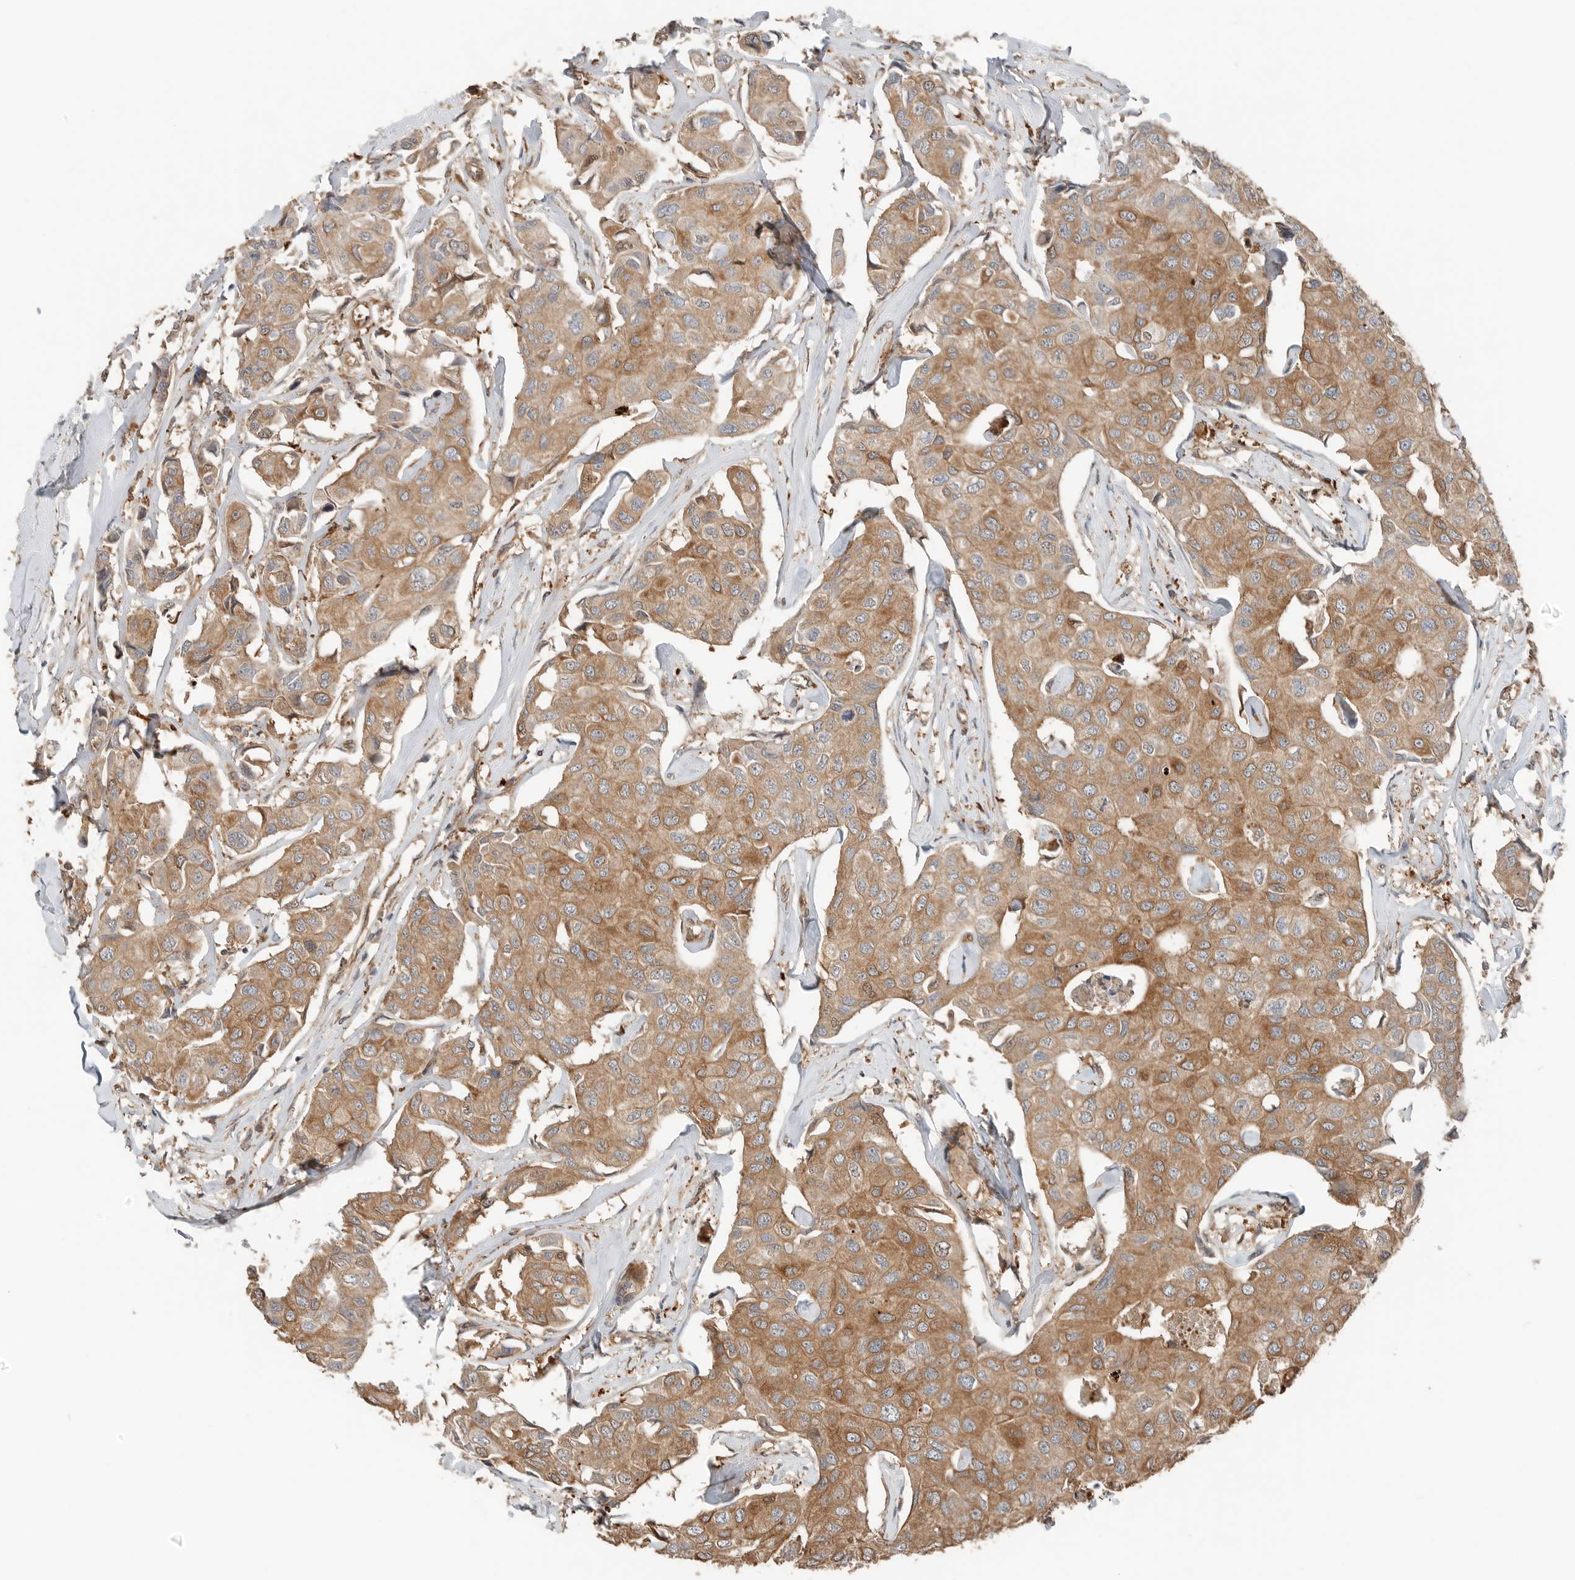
{"staining": {"intensity": "moderate", "quantity": ">75%", "location": "cytoplasmic/membranous"}, "tissue": "breast cancer", "cell_type": "Tumor cells", "image_type": "cancer", "snomed": [{"axis": "morphology", "description": "Duct carcinoma"}, {"axis": "topography", "description": "Breast"}], "caption": "This is a micrograph of IHC staining of breast cancer, which shows moderate positivity in the cytoplasmic/membranous of tumor cells.", "gene": "XPNPEP1", "patient": {"sex": "female", "age": 80}}